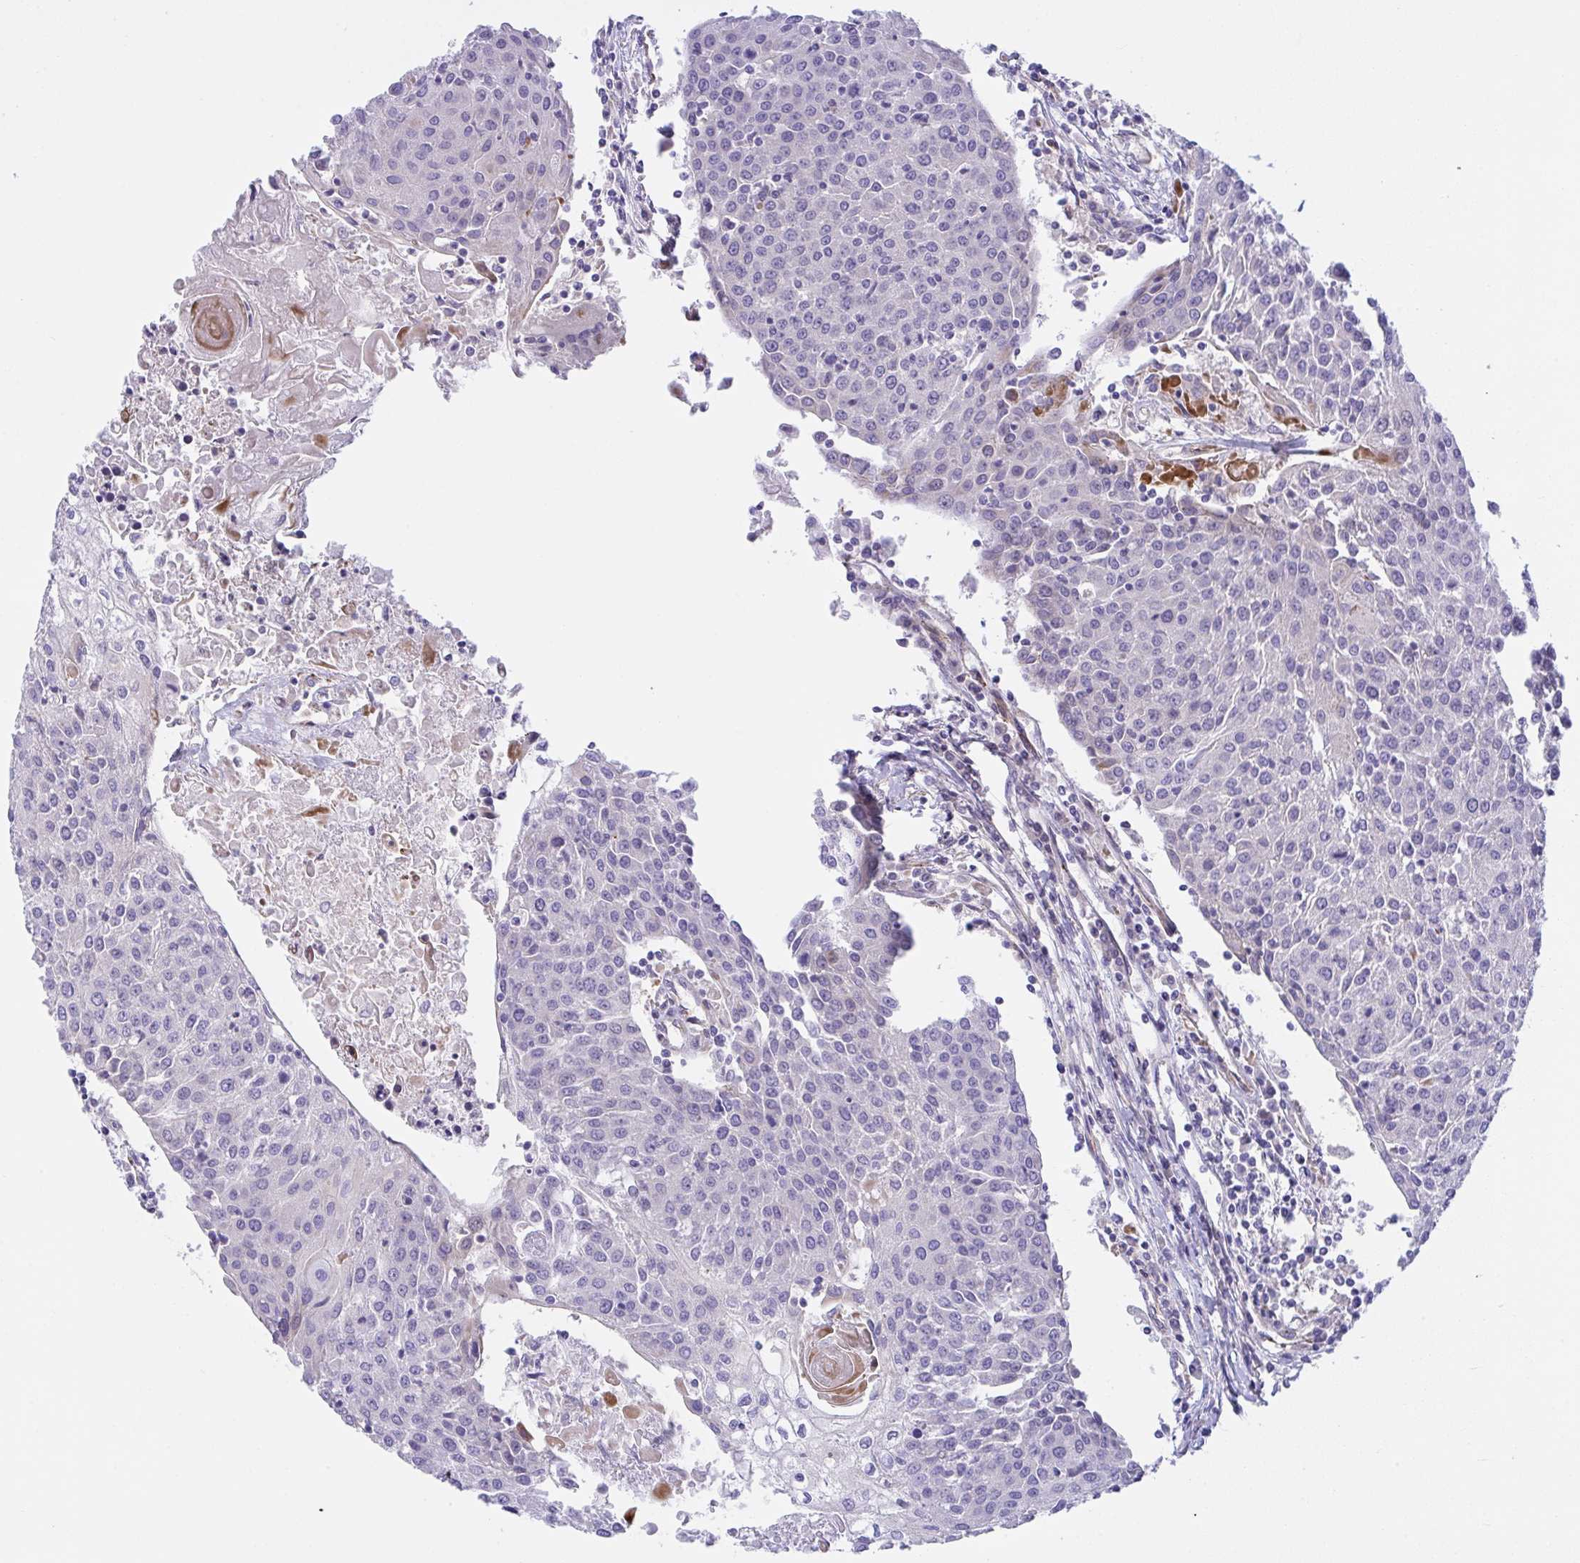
{"staining": {"intensity": "negative", "quantity": "none", "location": "none"}, "tissue": "urothelial cancer", "cell_type": "Tumor cells", "image_type": "cancer", "snomed": [{"axis": "morphology", "description": "Urothelial carcinoma, High grade"}, {"axis": "topography", "description": "Urinary bladder"}], "caption": "There is no significant expression in tumor cells of urothelial carcinoma (high-grade).", "gene": "RHOXF1", "patient": {"sex": "female", "age": 85}}